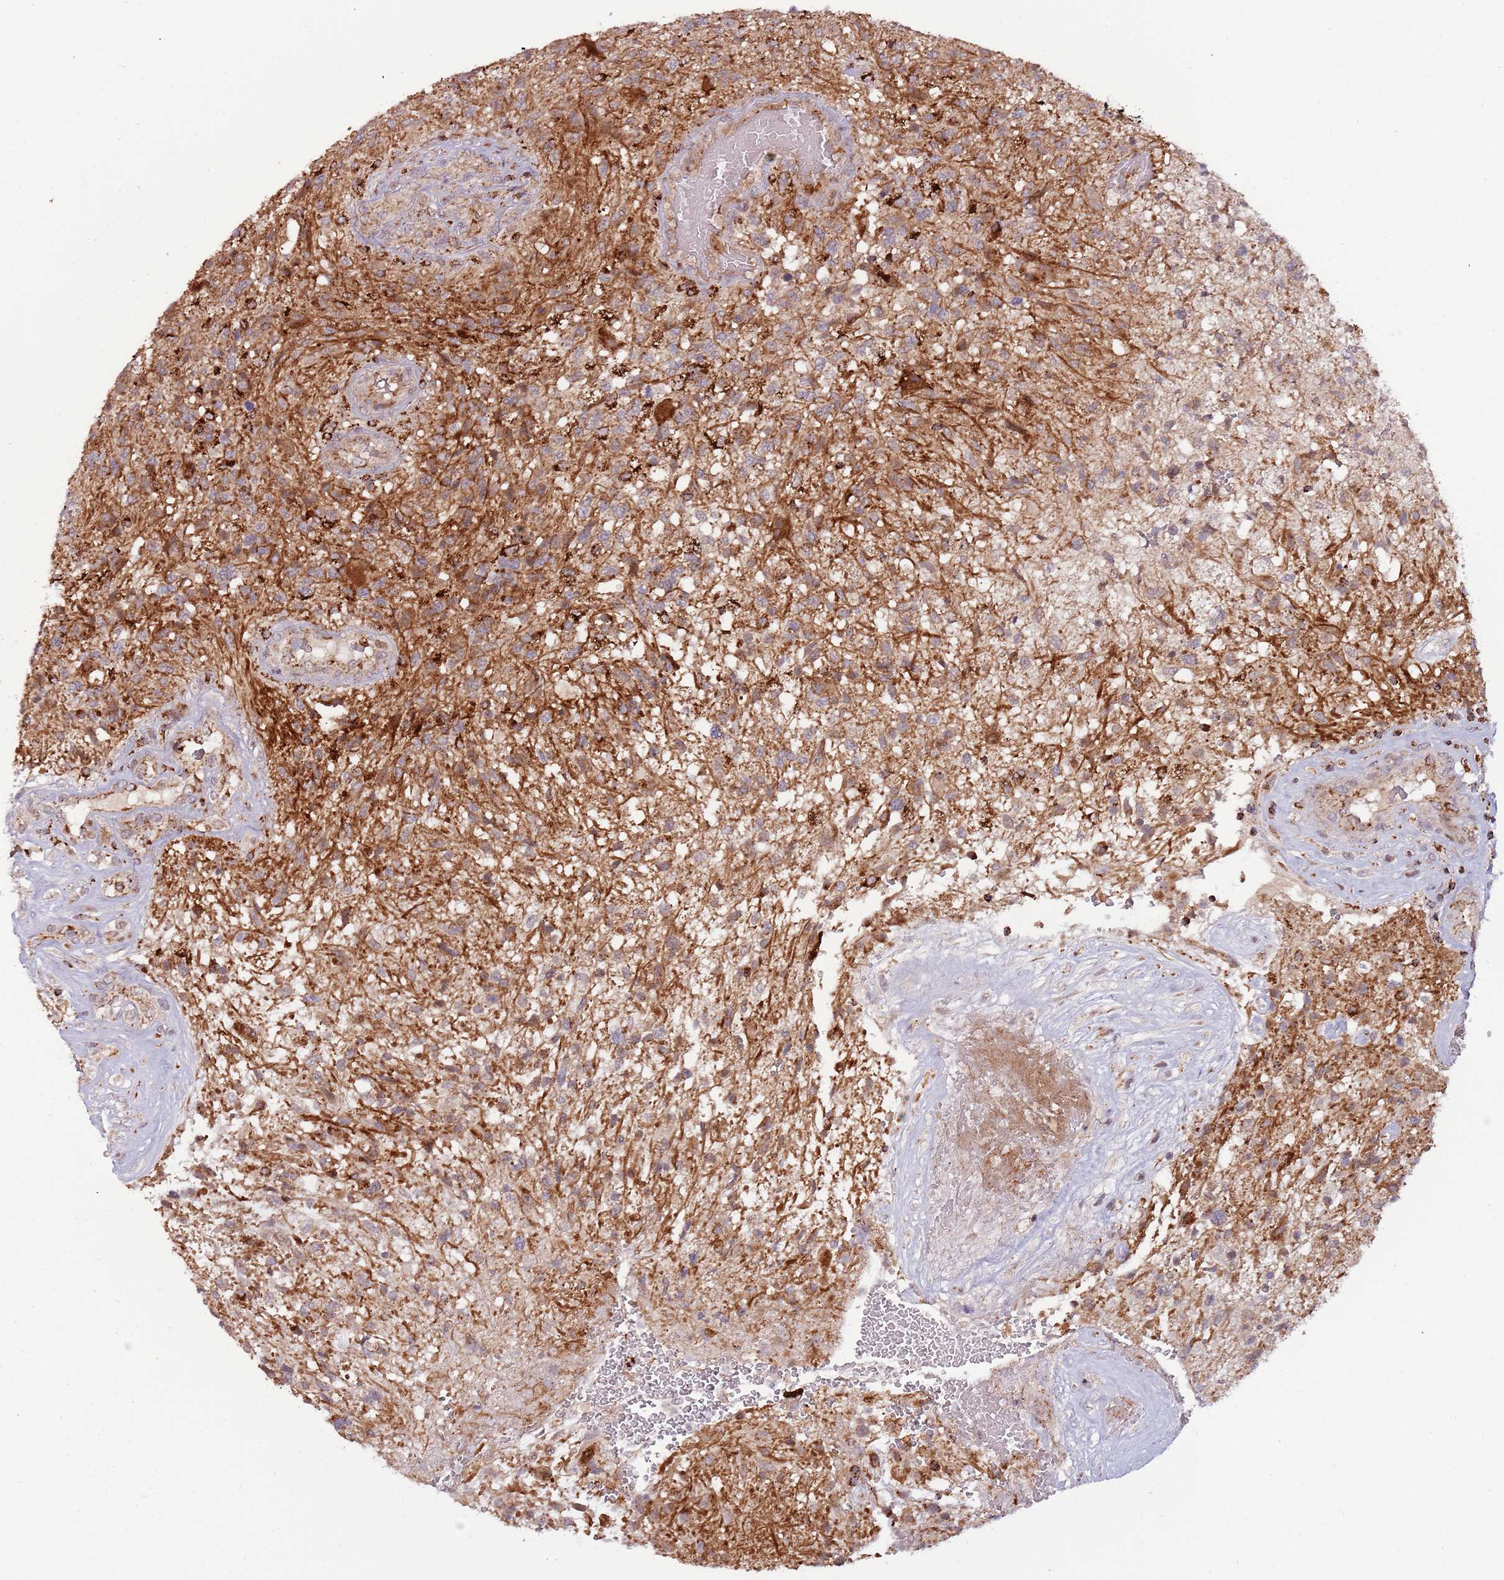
{"staining": {"intensity": "moderate", "quantity": ">75%", "location": "cytoplasmic/membranous"}, "tissue": "glioma", "cell_type": "Tumor cells", "image_type": "cancer", "snomed": [{"axis": "morphology", "description": "Glioma, malignant, High grade"}, {"axis": "topography", "description": "Brain"}], "caption": "Immunohistochemical staining of human glioma reveals medium levels of moderate cytoplasmic/membranous protein expression in approximately >75% of tumor cells.", "gene": "ULK3", "patient": {"sex": "male", "age": 56}}